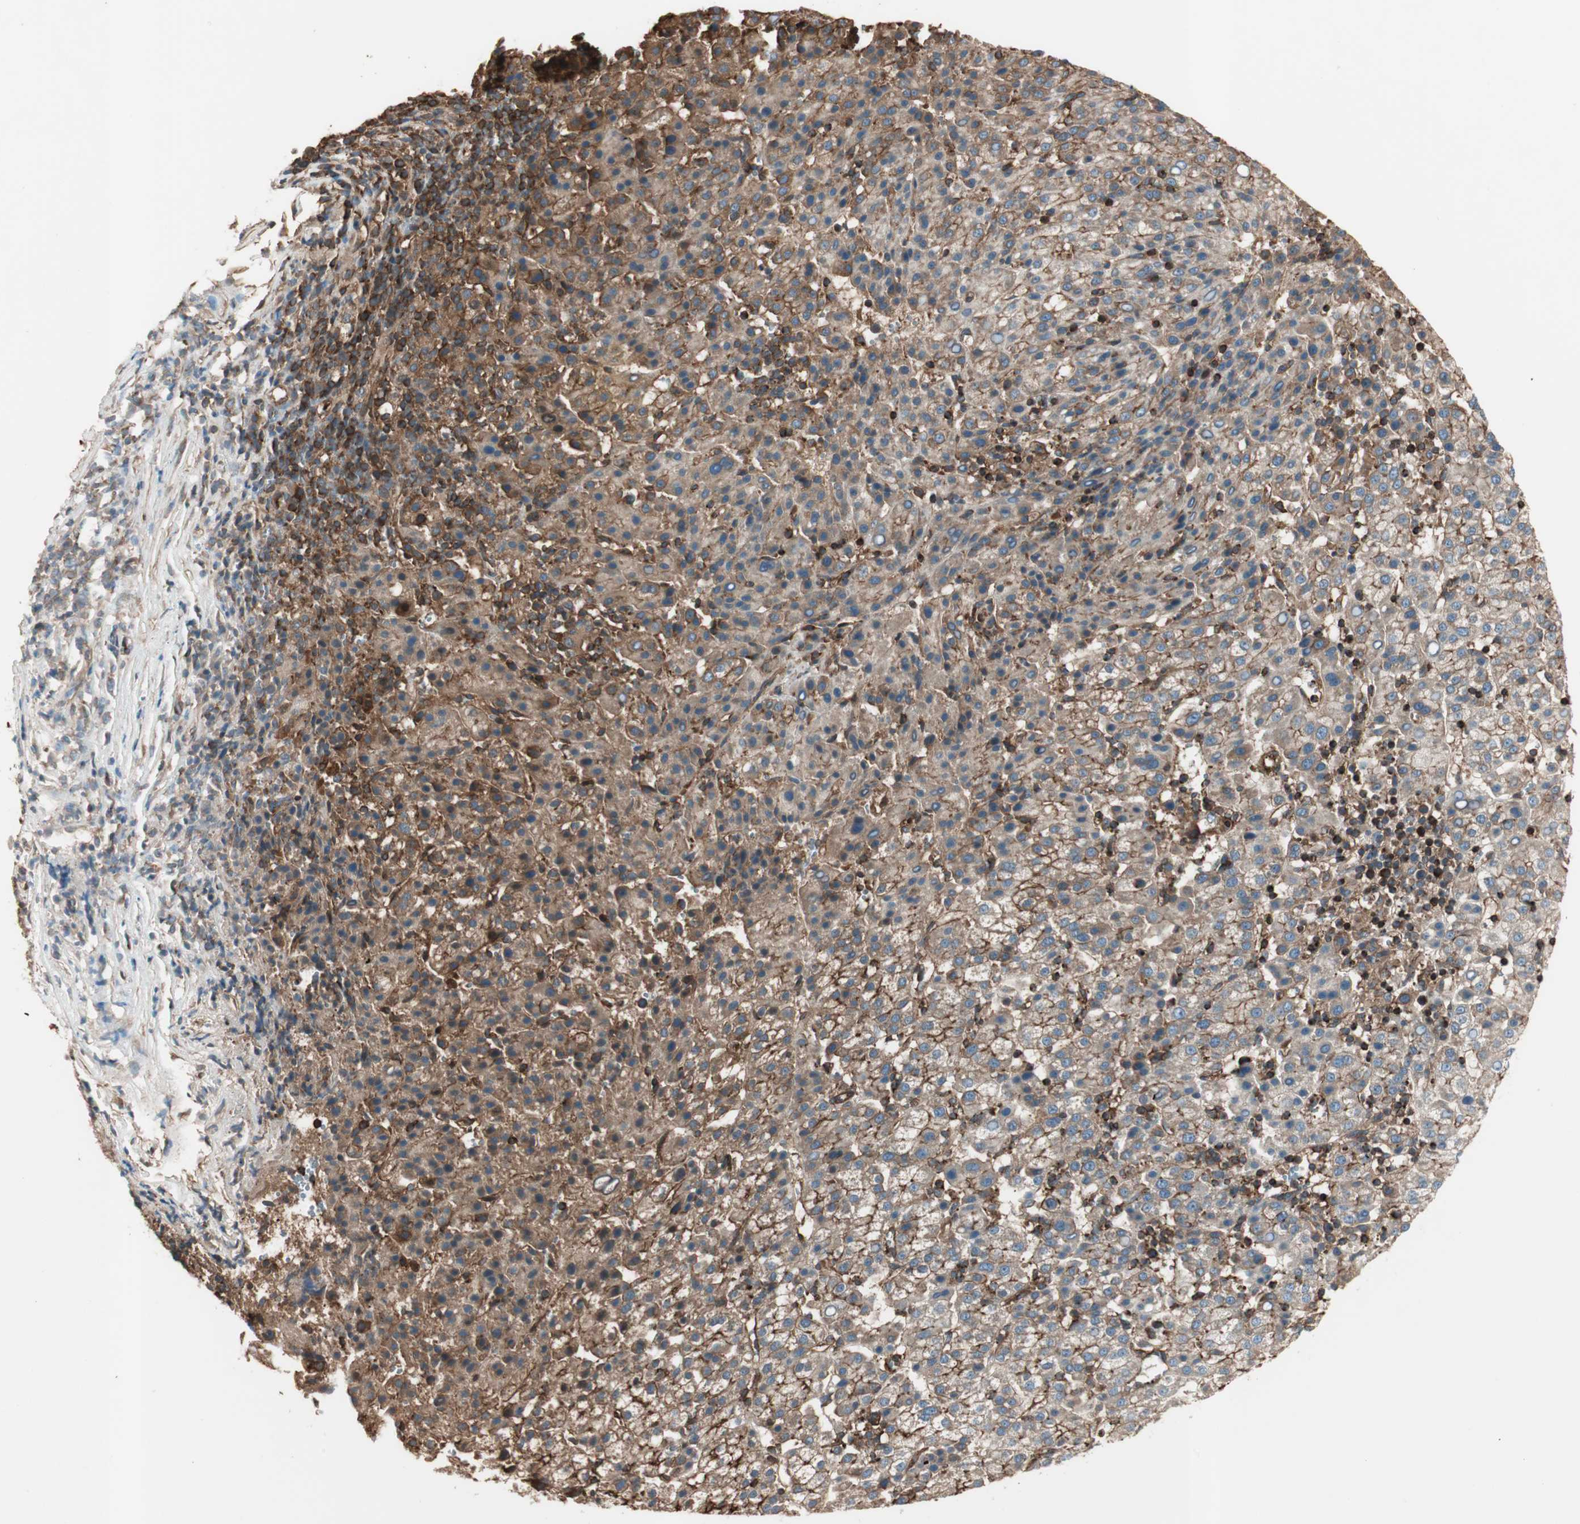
{"staining": {"intensity": "moderate", "quantity": ">75%", "location": "cytoplasmic/membranous"}, "tissue": "liver cancer", "cell_type": "Tumor cells", "image_type": "cancer", "snomed": [{"axis": "morphology", "description": "Carcinoma, Hepatocellular, NOS"}, {"axis": "topography", "description": "Liver"}], "caption": "Liver cancer stained with a brown dye reveals moderate cytoplasmic/membranous positive staining in approximately >75% of tumor cells.", "gene": "TCP11L1", "patient": {"sex": "female", "age": 58}}